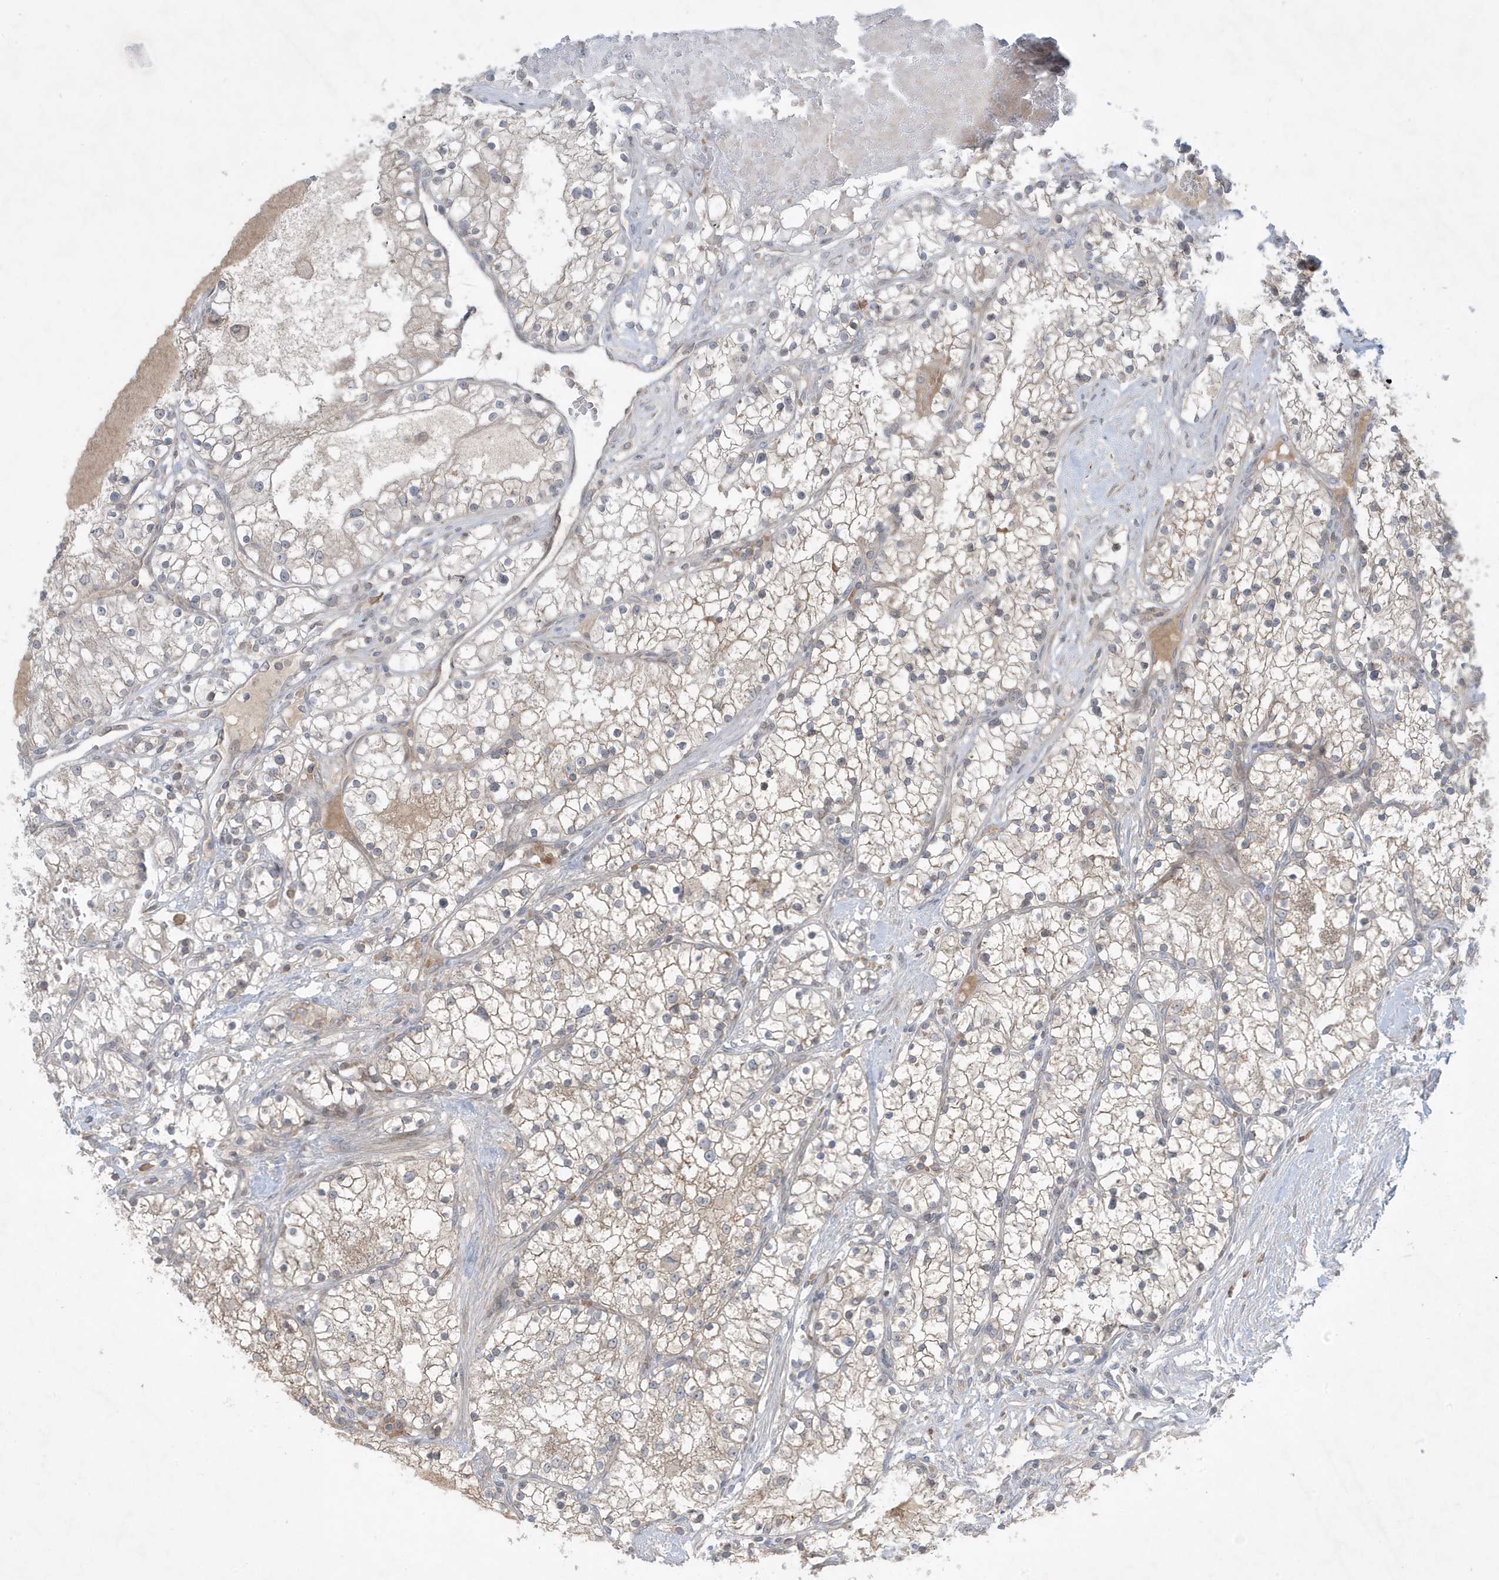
{"staining": {"intensity": "weak", "quantity": "25%-75%", "location": "cytoplasmic/membranous"}, "tissue": "renal cancer", "cell_type": "Tumor cells", "image_type": "cancer", "snomed": [{"axis": "morphology", "description": "Normal tissue, NOS"}, {"axis": "morphology", "description": "Adenocarcinoma, NOS"}, {"axis": "topography", "description": "Kidney"}], "caption": "Renal cancer (adenocarcinoma) stained with immunohistochemistry (IHC) reveals weak cytoplasmic/membranous expression in approximately 25%-75% of tumor cells.", "gene": "FNDC1", "patient": {"sex": "male", "age": 68}}